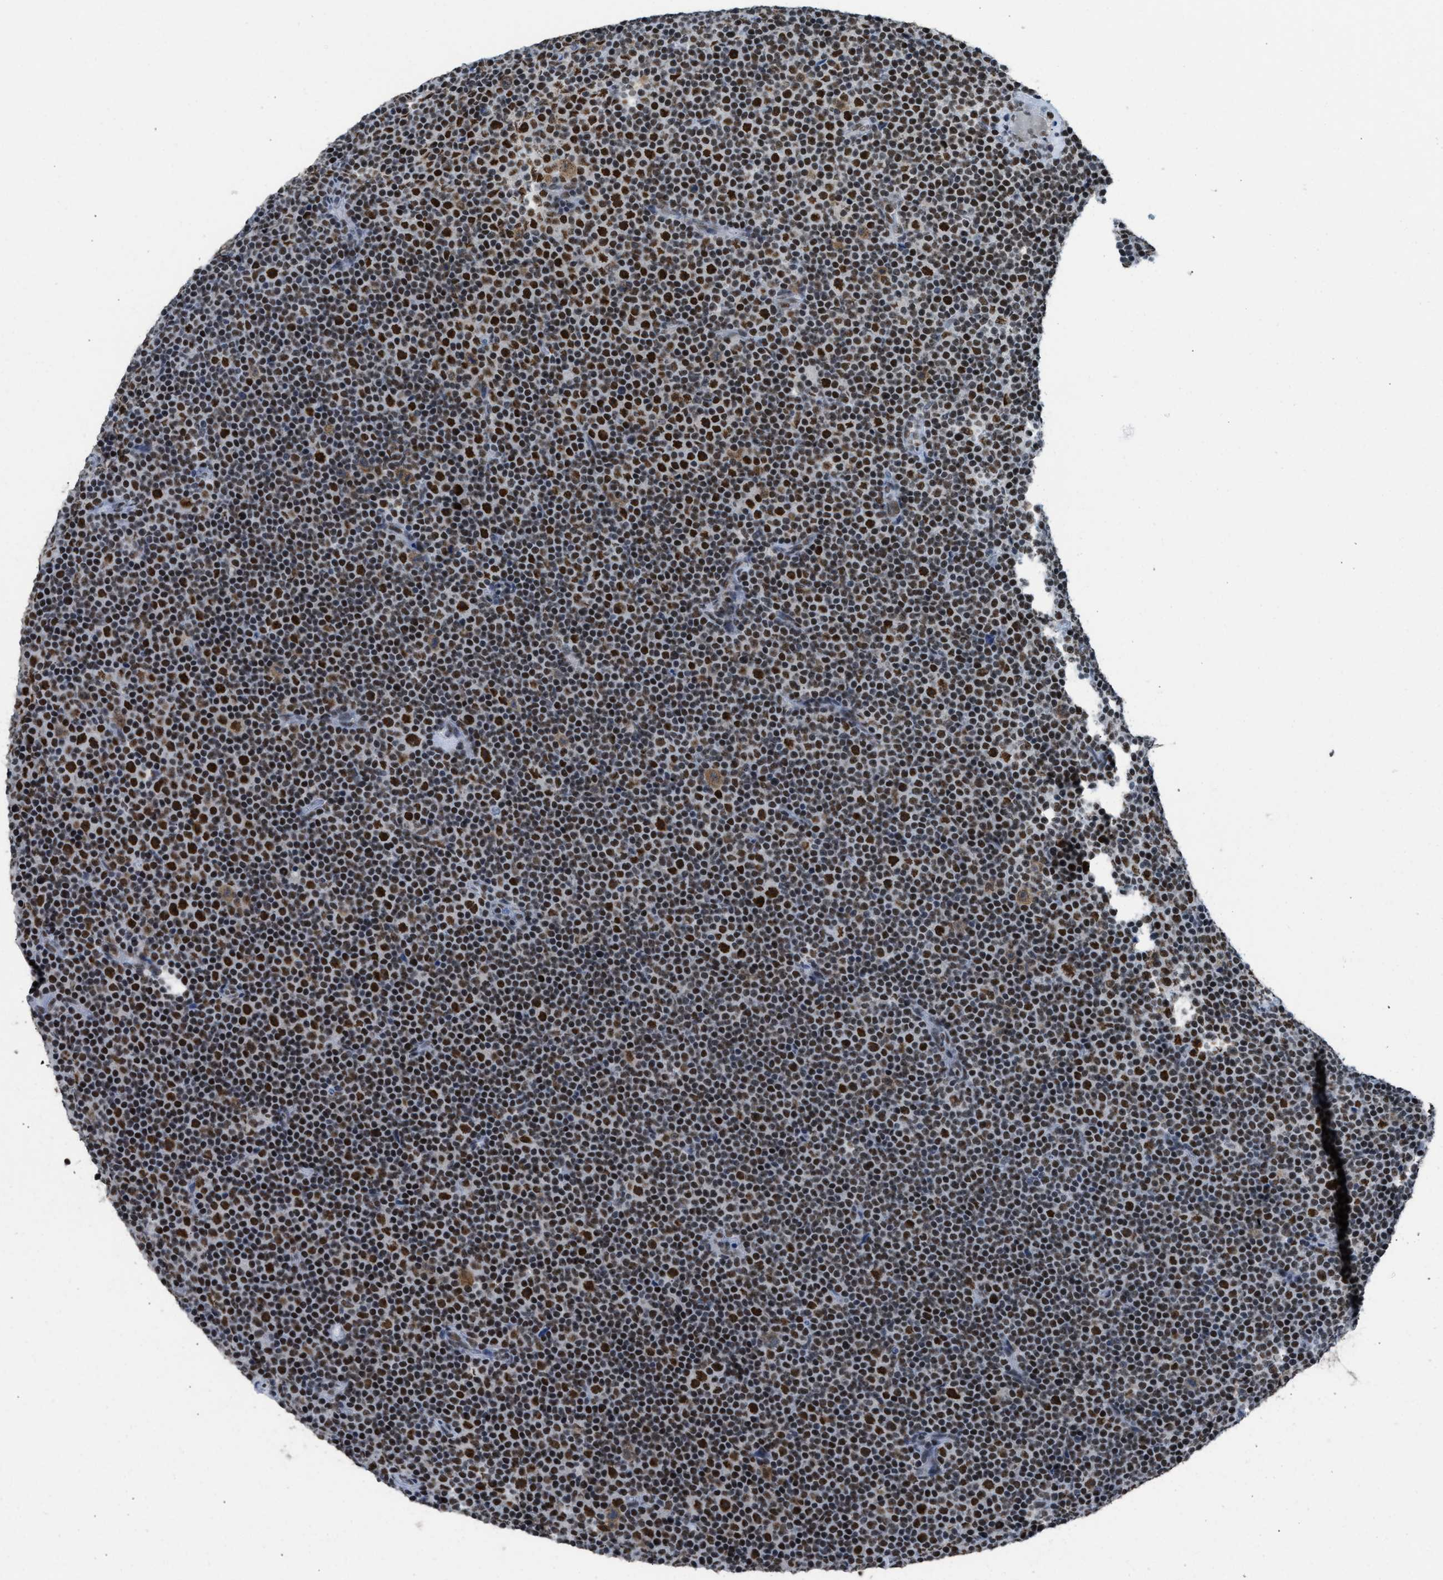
{"staining": {"intensity": "strong", "quantity": ">75%", "location": "nuclear"}, "tissue": "lymphoma", "cell_type": "Tumor cells", "image_type": "cancer", "snomed": [{"axis": "morphology", "description": "Malignant lymphoma, non-Hodgkin's type, Low grade"}, {"axis": "topography", "description": "Lymph node"}], "caption": "Protein expression analysis of lymphoma demonstrates strong nuclear positivity in about >75% of tumor cells.", "gene": "SCAF4", "patient": {"sex": "female", "age": 67}}